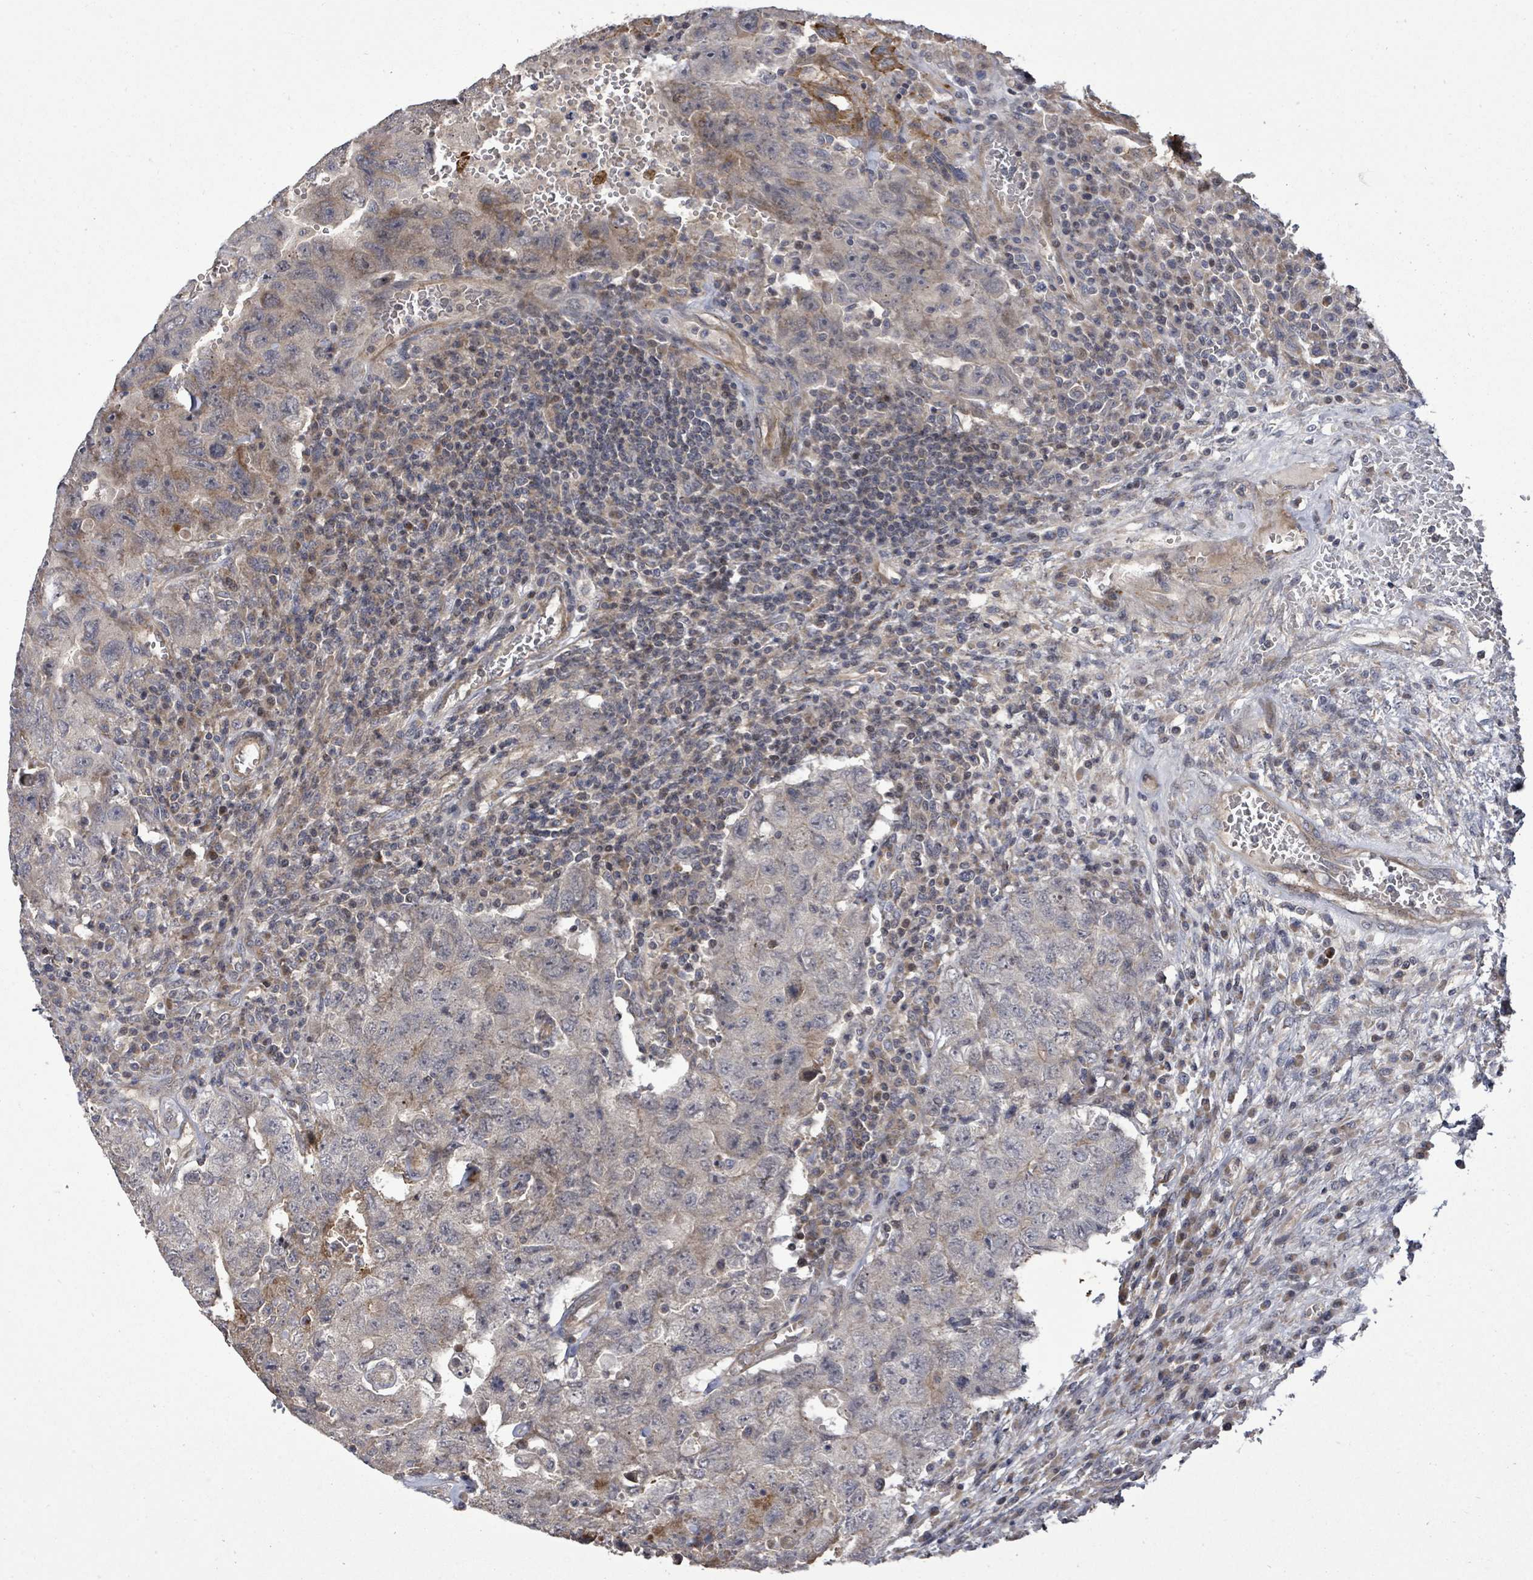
{"staining": {"intensity": "weak", "quantity": "<25%", "location": "cytoplasmic/membranous"}, "tissue": "testis cancer", "cell_type": "Tumor cells", "image_type": "cancer", "snomed": [{"axis": "morphology", "description": "Carcinoma, Embryonal, NOS"}, {"axis": "topography", "description": "Testis"}], "caption": "Protein analysis of testis embryonal carcinoma shows no significant staining in tumor cells. (DAB (3,3'-diaminobenzidine) IHC with hematoxylin counter stain).", "gene": "KRTAP27-1", "patient": {"sex": "male", "age": 26}}